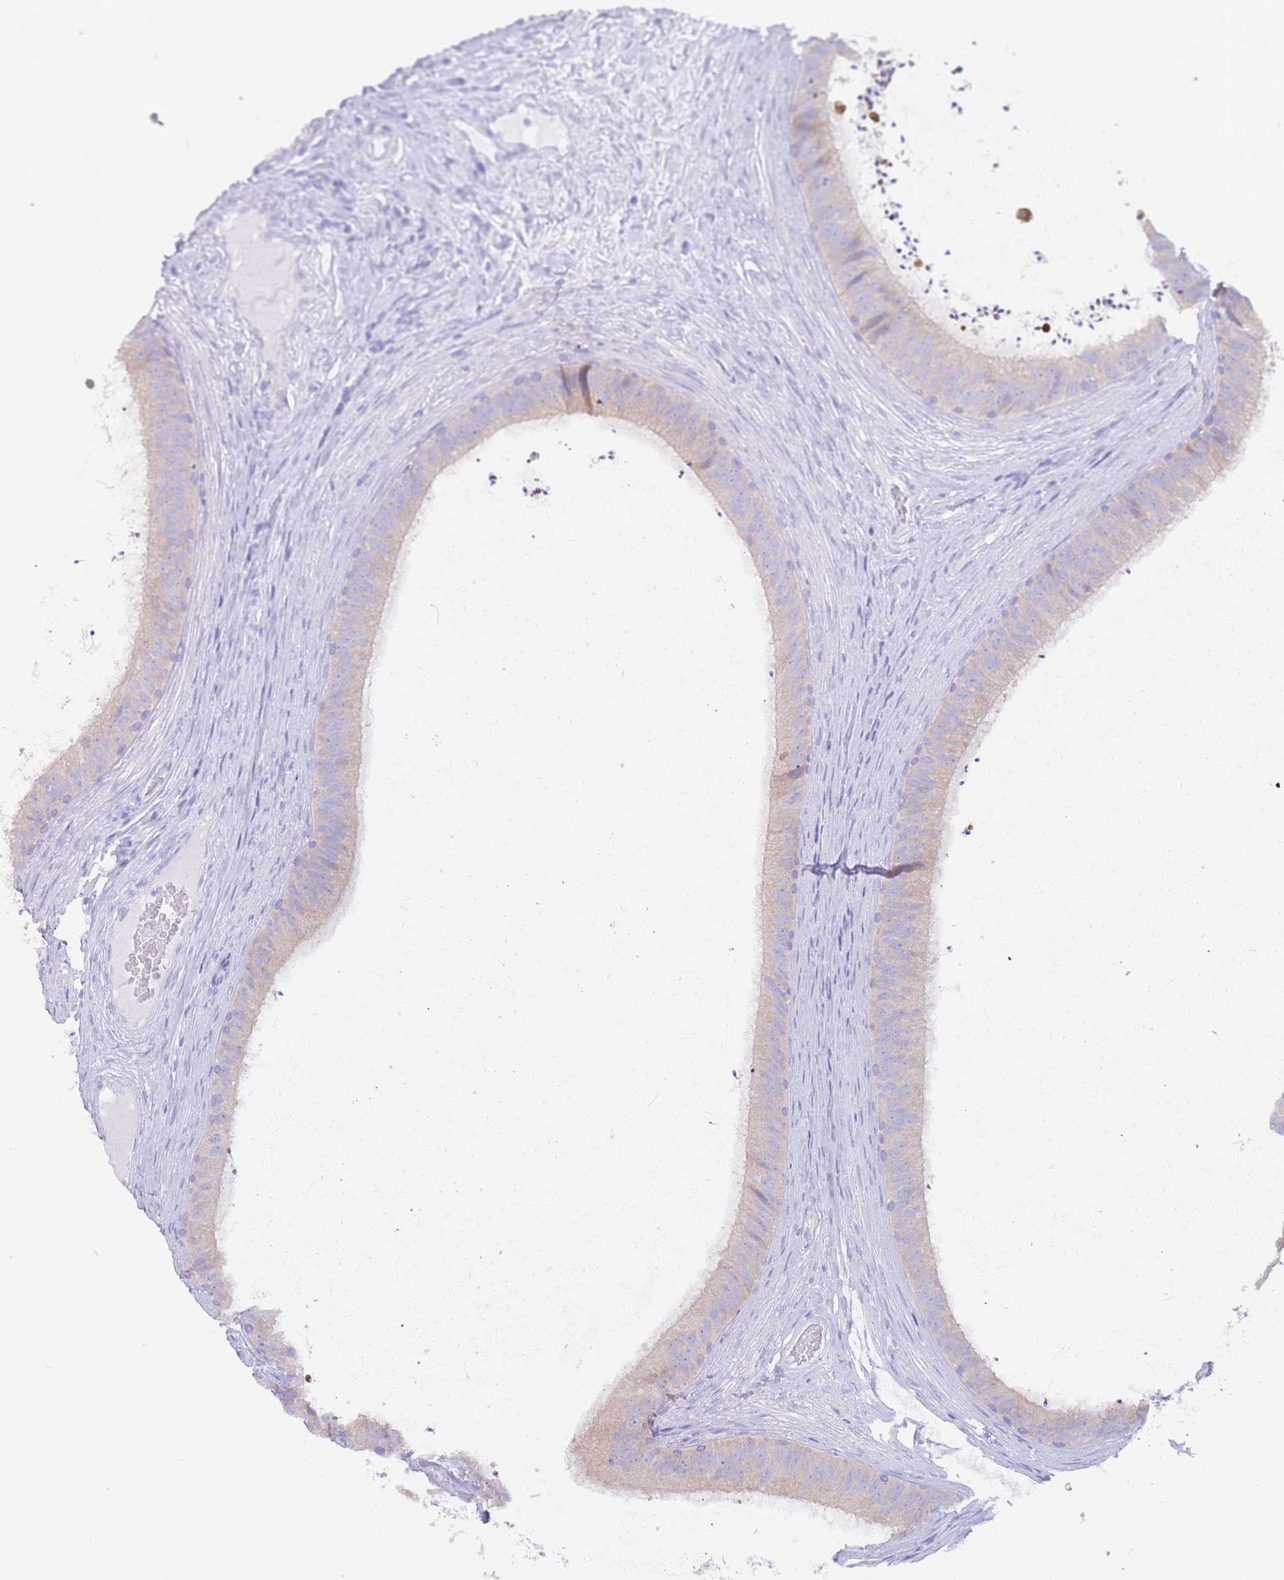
{"staining": {"intensity": "moderate", "quantity": "25%-75%", "location": "cytoplasmic/membranous,nuclear"}, "tissue": "epididymis", "cell_type": "Glandular cells", "image_type": "normal", "snomed": [{"axis": "morphology", "description": "Normal tissue, NOS"}, {"axis": "topography", "description": "Testis"}, {"axis": "topography", "description": "Epididymis"}], "caption": "Normal epididymis exhibits moderate cytoplasmic/membranous,nuclear staining in approximately 25%-75% of glandular cells (Stains: DAB in brown, nuclei in blue, Microscopy: brightfield microscopy at high magnification)..", "gene": "LZTFL1", "patient": {"sex": "male", "age": 41}}